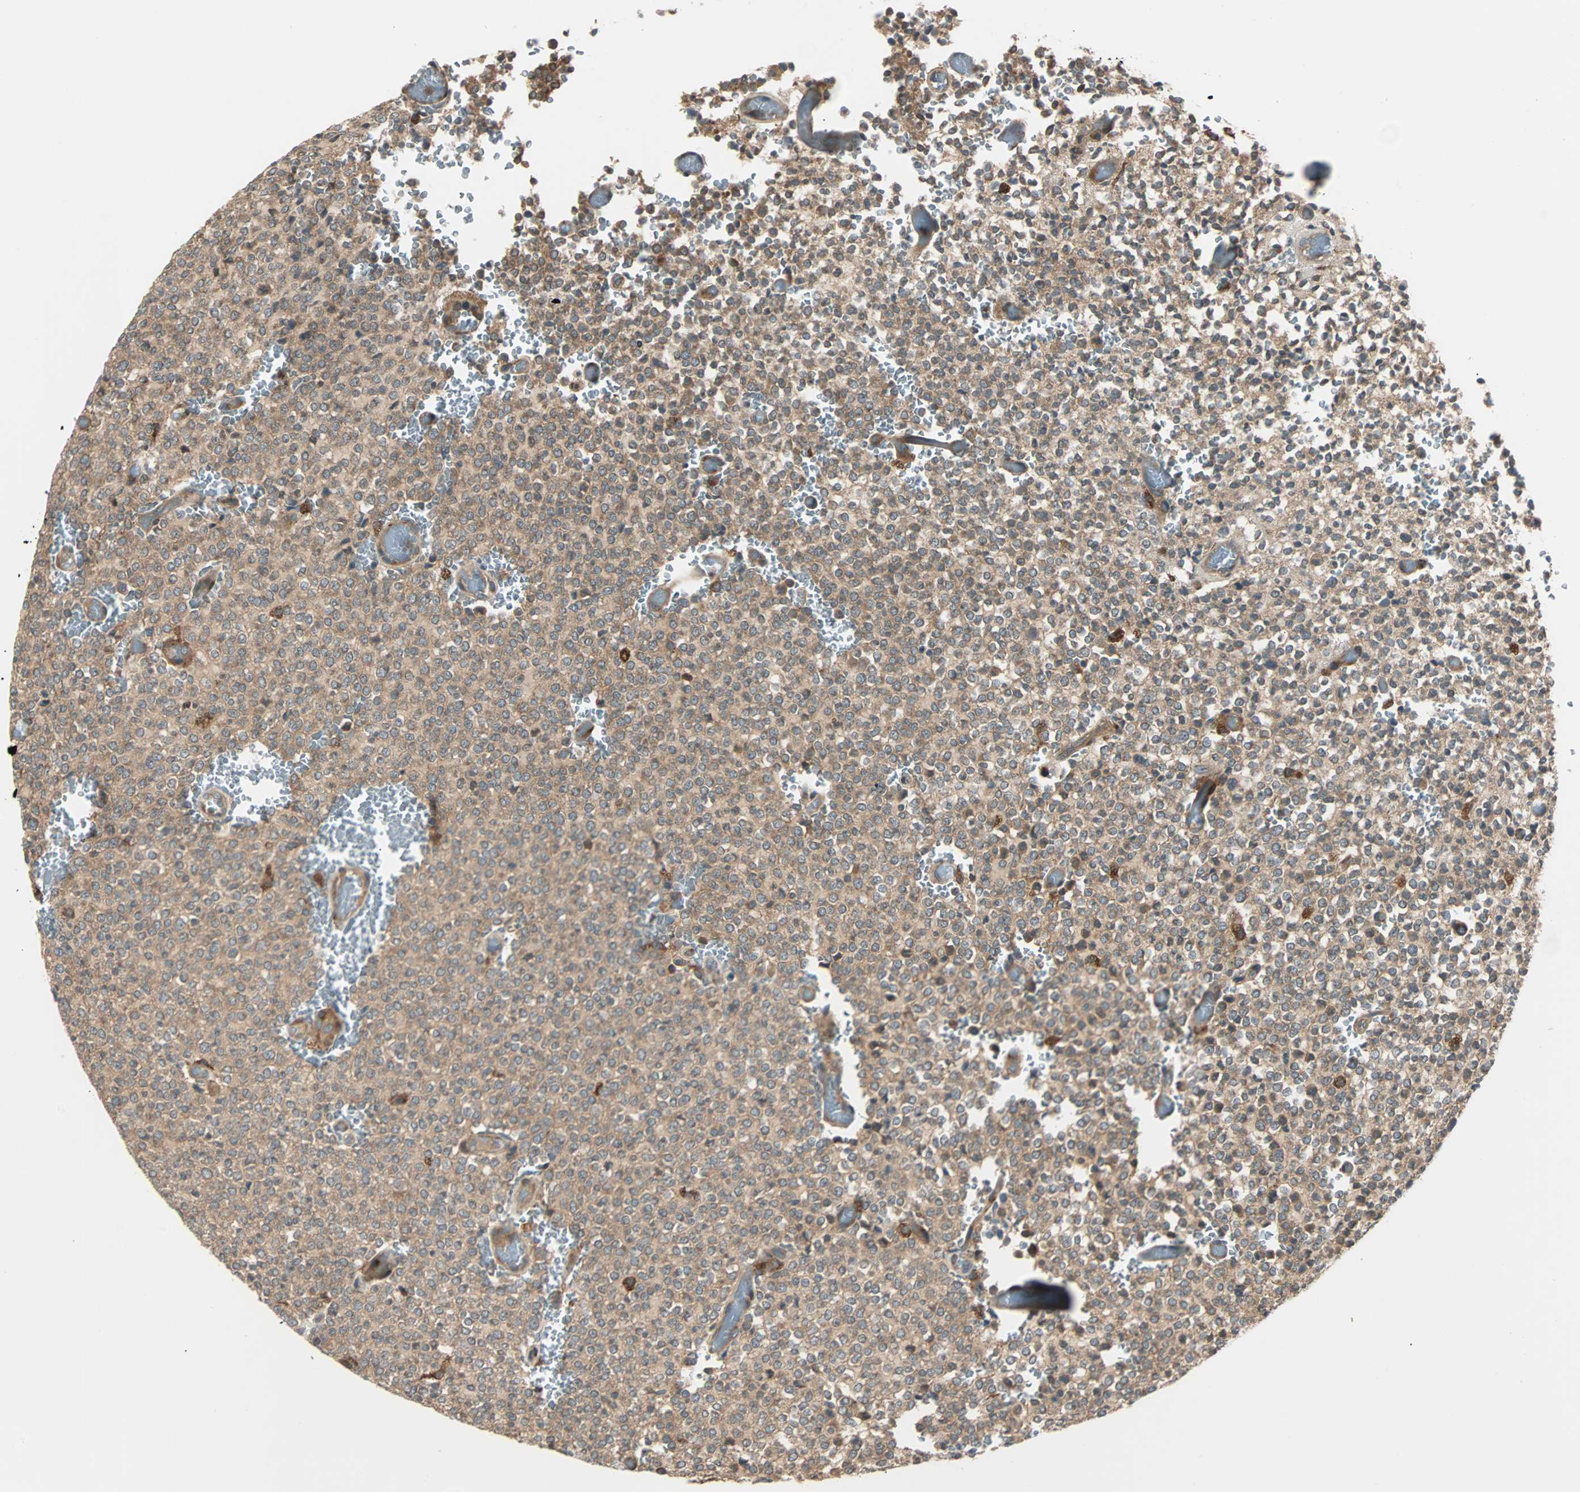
{"staining": {"intensity": "weak", "quantity": "25%-75%", "location": "cytoplasmic/membranous"}, "tissue": "glioma", "cell_type": "Tumor cells", "image_type": "cancer", "snomed": [{"axis": "morphology", "description": "Glioma, malignant, High grade"}, {"axis": "topography", "description": "pancreas cauda"}], "caption": "The histopathology image reveals immunohistochemical staining of malignant glioma (high-grade). There is weak cytoplasmic/membranous expression is identified in approximately 25%-75% of tumor cells. (DAB IHC with brightfield microscopy, high magnification).", "gene": "ARF1", "patient": {"sex": "male", "age": 60}}